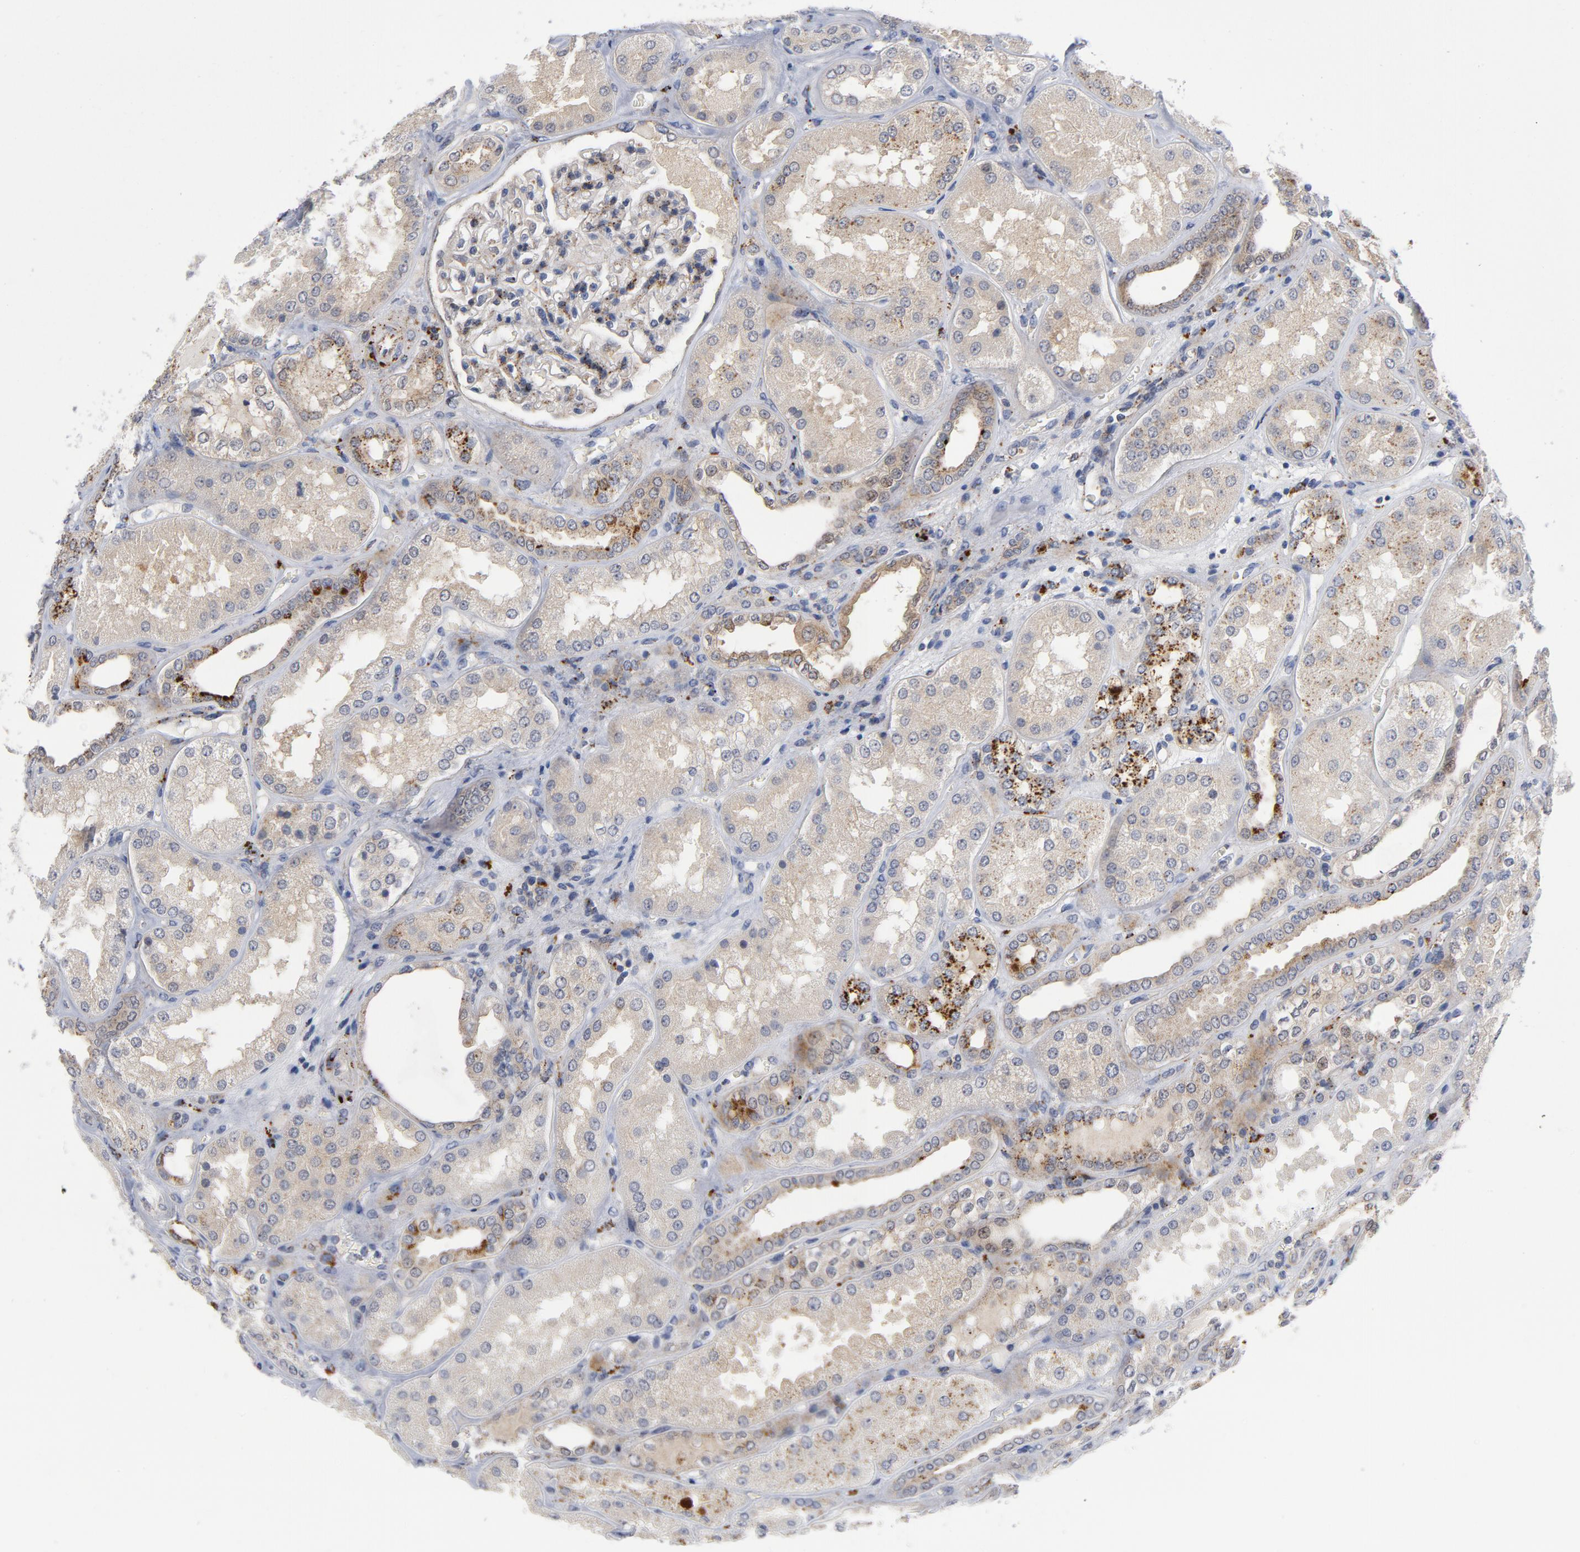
{"staining": {"intensity": "moderate", "quantity": "<25%", "location": "cytoplasmic/membranous"}, "tissue": "kidney", "cell_type": "Cells in glomeruli", "image_type": "normal", "snomed": [{"axis": "morphology", "description": "Normal tissue, NOS"}, {"axis": "topography", "description": "Kidney"}], "caption": "Kidney stained with DAB immunohistochemistry displays low levels of moderate cytoplasmic/membranous expression in approximately <25% of cells in glomeruli. The protein is shown in brown color, while the nuclei are stained blue.", "gene": "AKT2", "patient": {"sex": "female", "age": 56}}